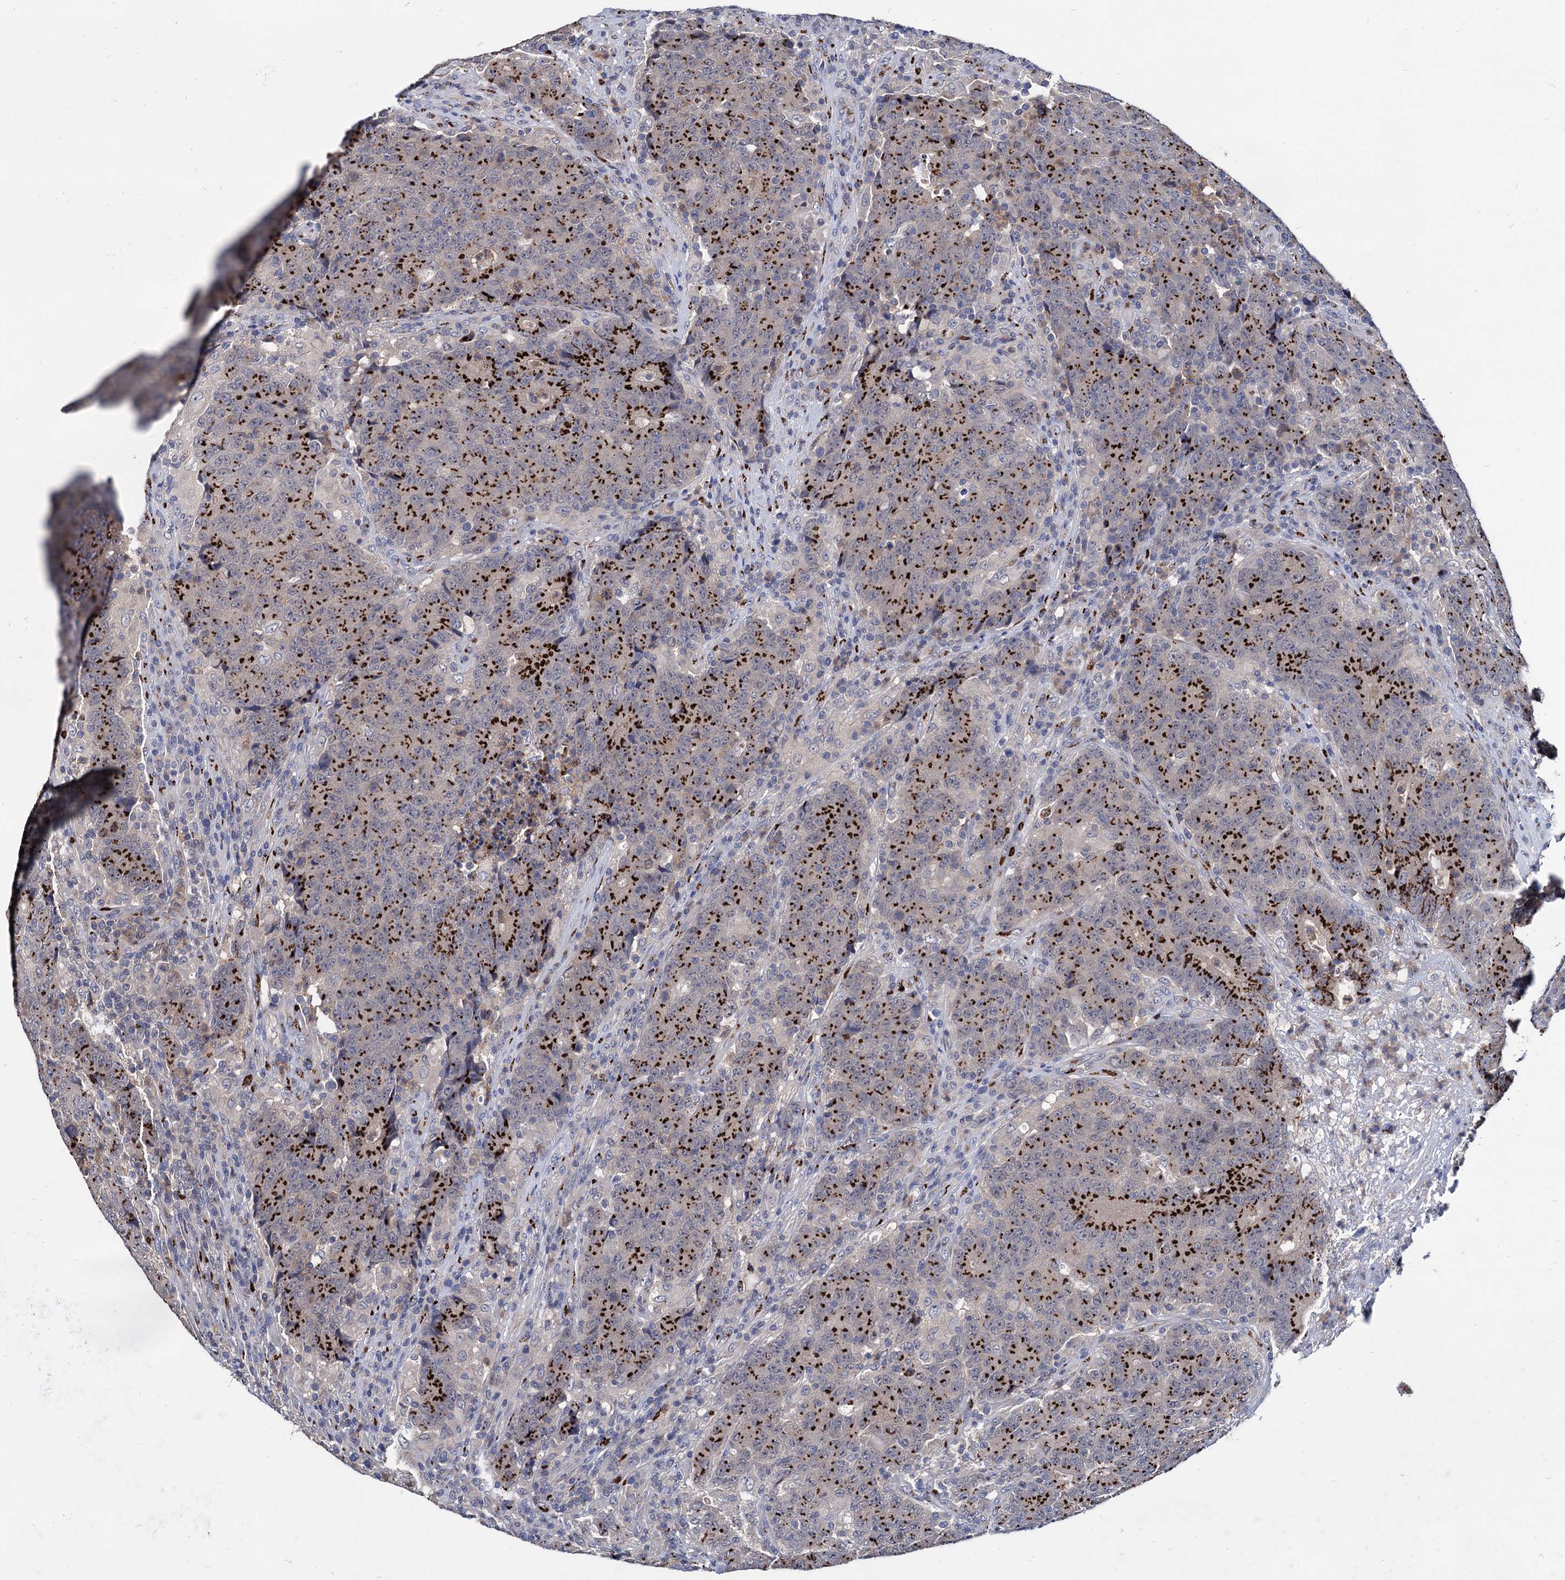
{"staining": {"intensity": "strong", "quantity": ">75%", "location": "cytoplasmic/membranous"}, "tissue": "colorectal cancer", "cell_type": "Tumor cells", "image_type": "cancer", "snomed": [{"axis": "morphology", "description": "Adenocarcinoma, NOS"}, {"axis": "topography", "description": "Colon"}], "caption": "There is high levels of strong cytoplasmic/membranous positivity in tumor cells of adenocarcinoma (colorectal), as demonstrated by immunohistochemical staining (brown color).", "gene": "ESD", "patient": {"sex": "female", "age": 75}}